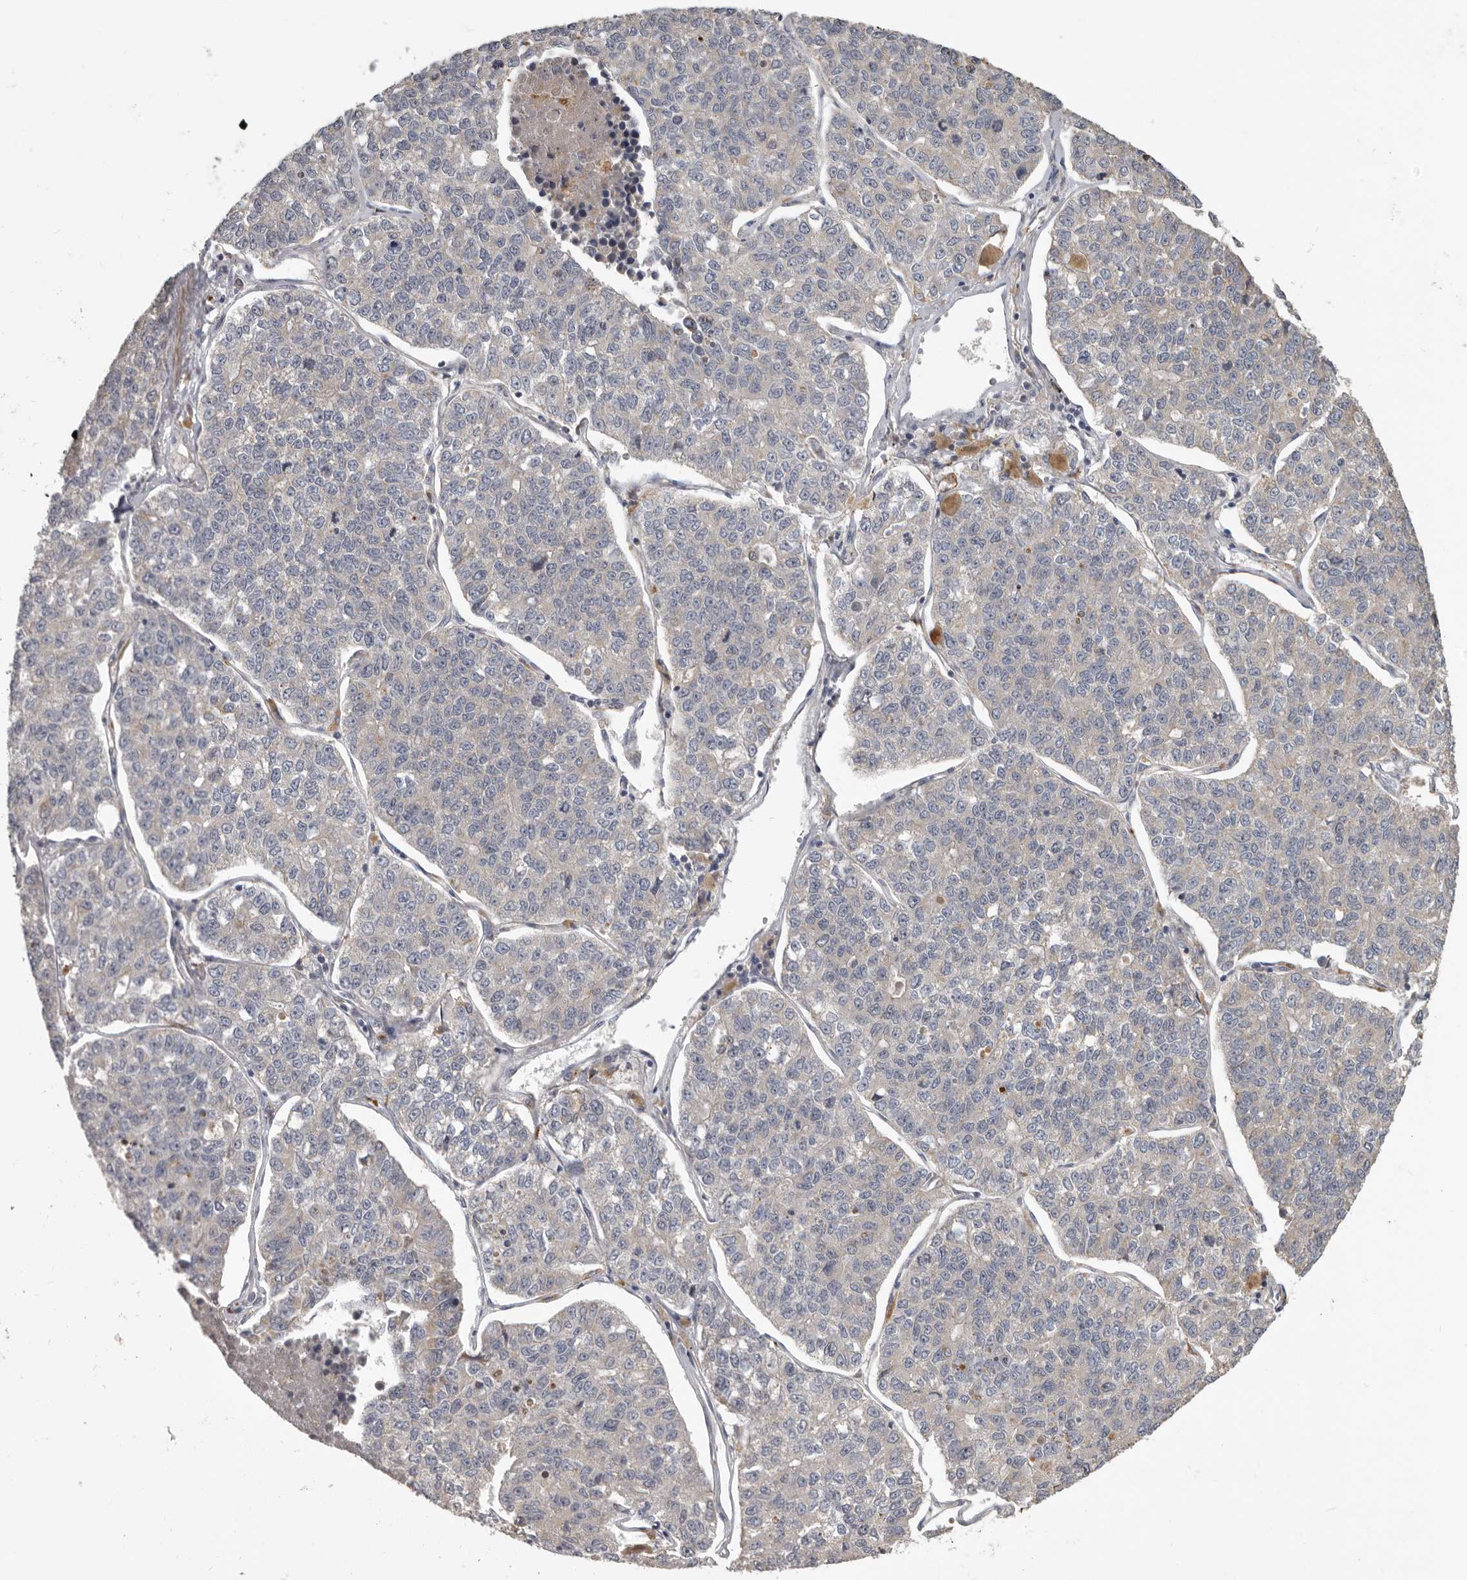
{"staining": {"intensity": "negative", "quantity": "none", "location": "none"}, "tissue": "lung cancer", "cell_type": "Tumor cells", "image_type": "cancer", "snomed": [{"axis": "morphology", "description": "Adenocarcinoma, NOS"}, {"axis": "topography", "description": "Lung"}], "caption": "Immunohistochemistry (IHC) image of lung cancer (adenocarcinoma) stained for a protein (brown), which shows no staining in tumor cells.", "gene": "UNK", "patient": {"sex": "male", "age": 49}}